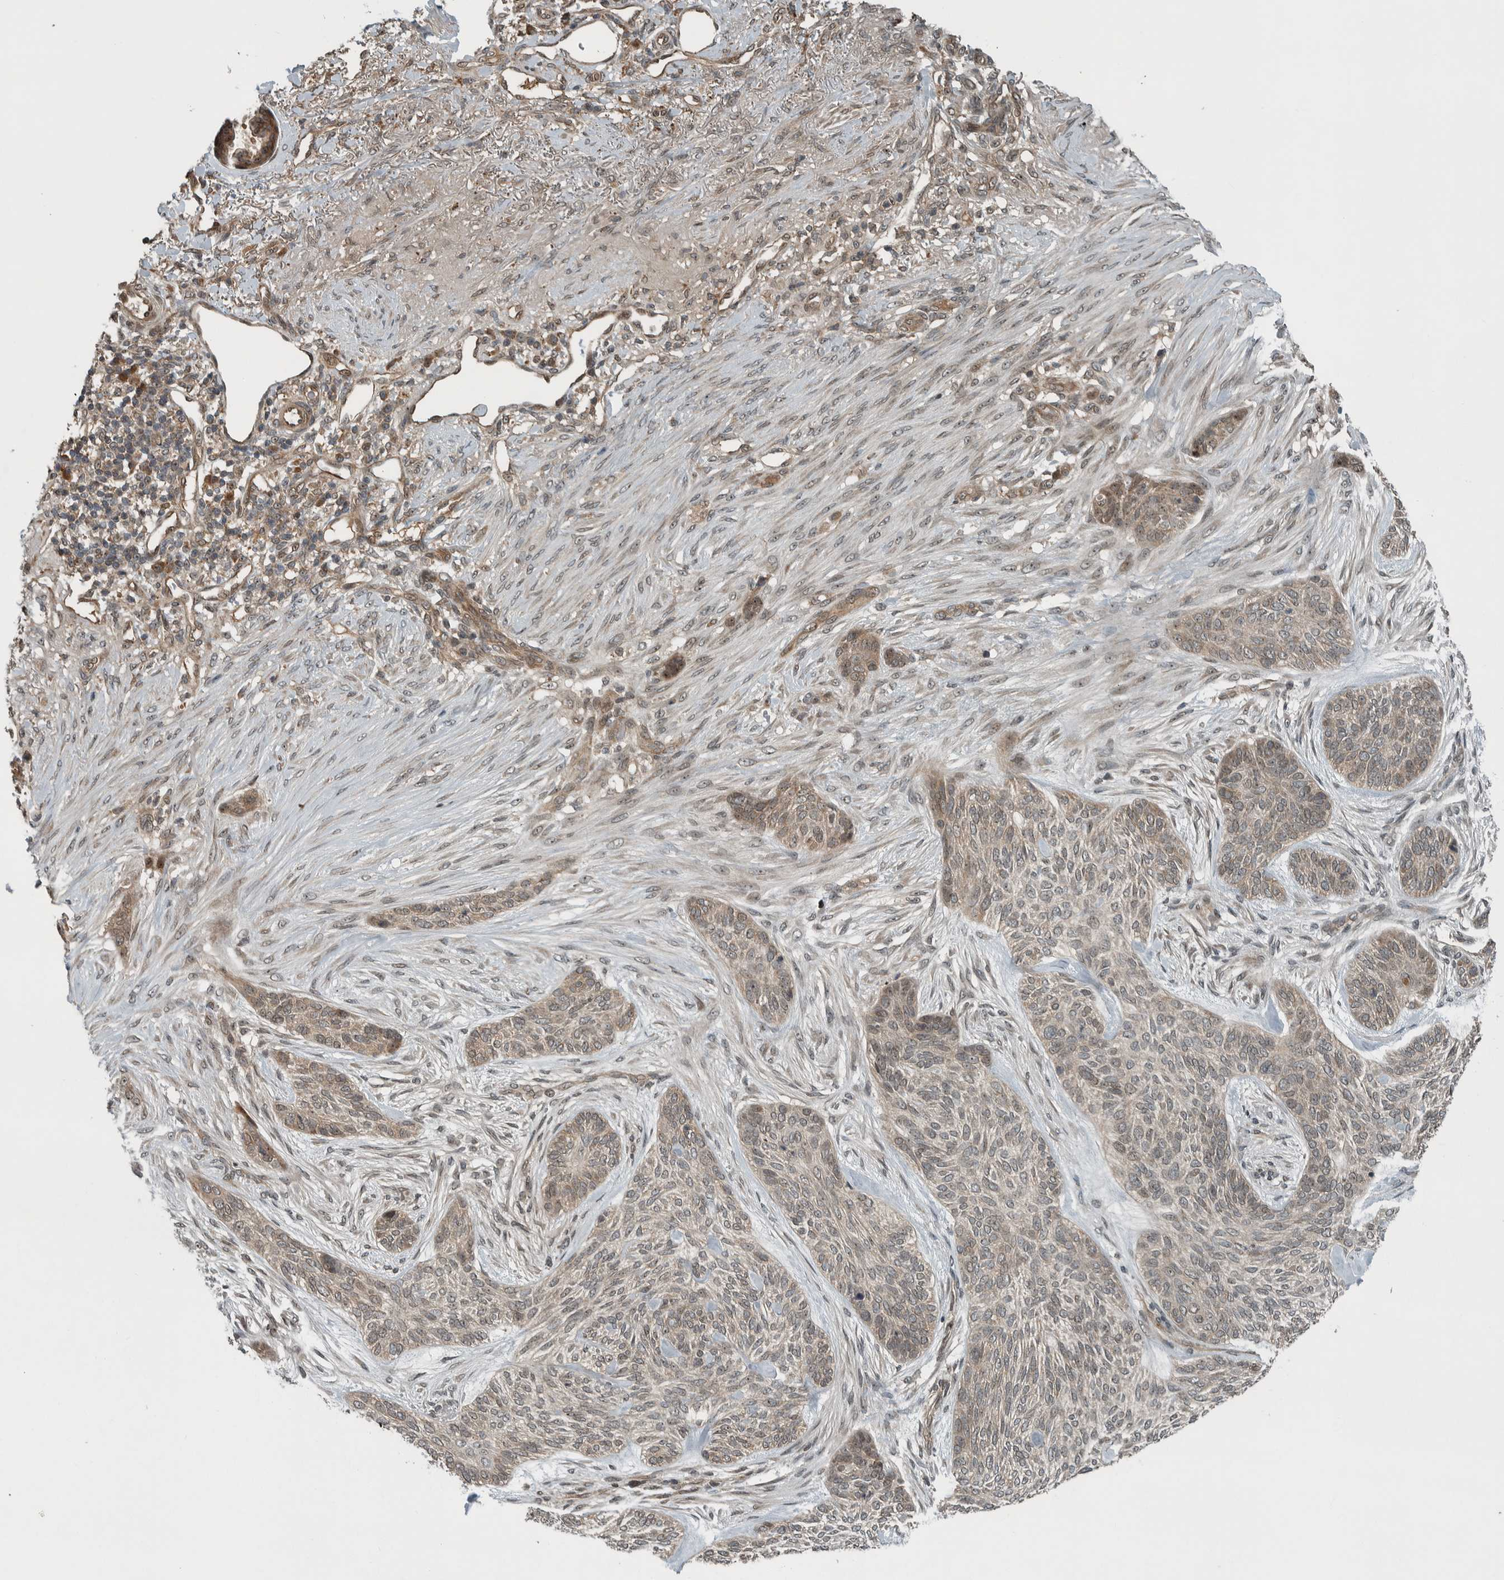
{"staining": {"intensity": "moderate", "quantity": "25%-75%", "location": "cytoplasmic/membranous,nuclear"}, "tissue": "skin cancer", "cell_type": "Tumor cells", "image_type": "cancer", "snomed": [{"axis": "morphology", "description": "Basal cell carcinoma"}, {"axis": "topography", "description": "Skin"}], "caption": "Basal cell carcinoma (skin) stained with DAB (3,3'-diaminobenzidine) immunohistochemistry (IHC) reveals medium levels of moderate cytoplasmic/membranous and nuclear positivity in about 25%-75% of tumor cells. Immunohistochemistry (ihc) stains the protein of interest in brown and the nuclei are stained blue.", "gene": "XPO5", "patient": {"sex": "male", "age": 55}}